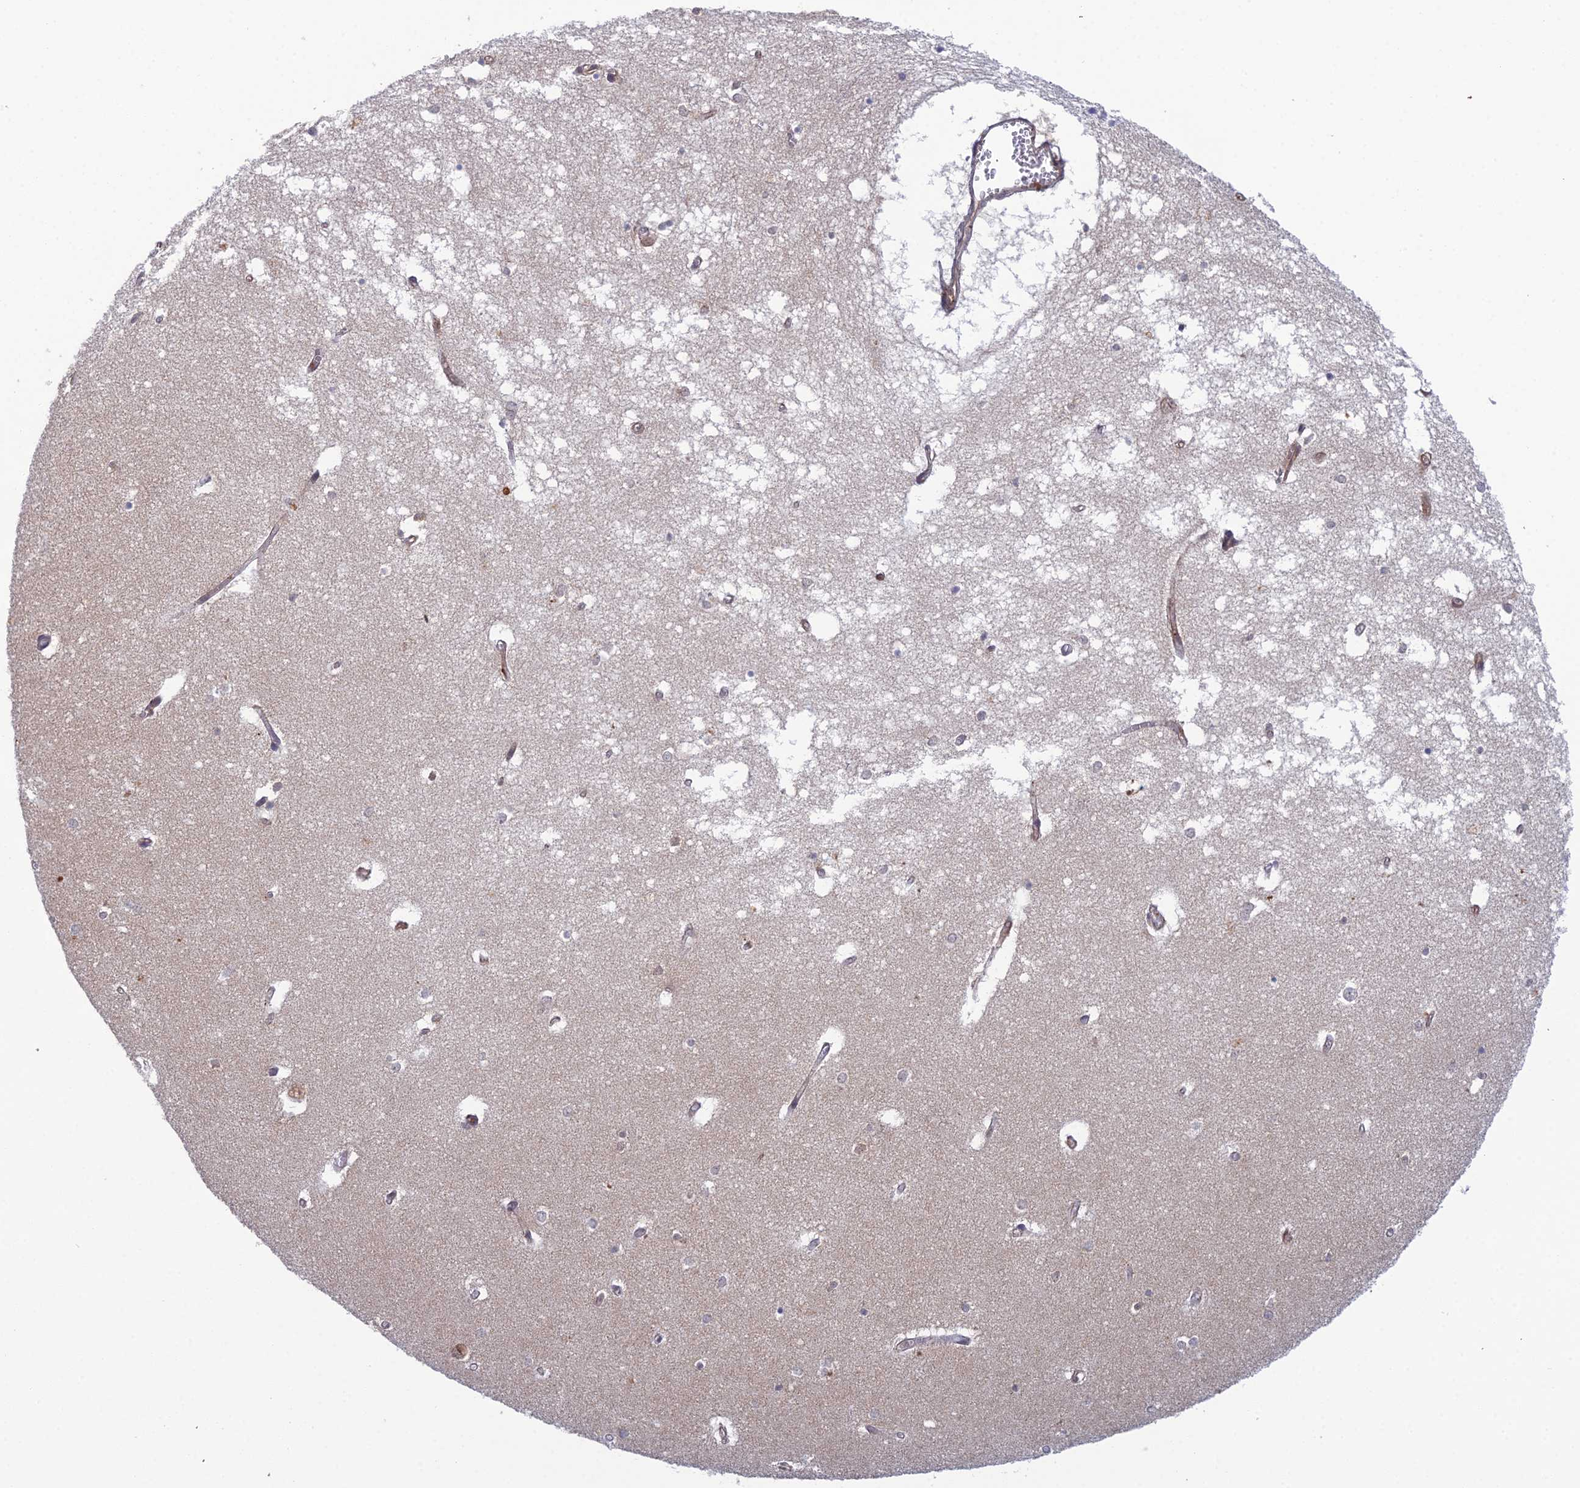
{"staining": {"intensity": "moderate", "quantity": "<25%", "location": "cytoplasmic/membranous,nuclear"}, "tissue": "hippocampus", "cell_type": "Glial cells", "image_type": "normal", "snomed": [{"axis": "morphology", "description": "Normal tissue, NOS"}, {"axis": "topography", "description": "Hippocampus"}], "caption": "Moderate cytoplasmic/membranous,nuclear protein expression is appreciated in approximately <25% of glial cells in hippocampus.", "gene": "ABHD1", "patient": {"sex": "male", "age": 70}}